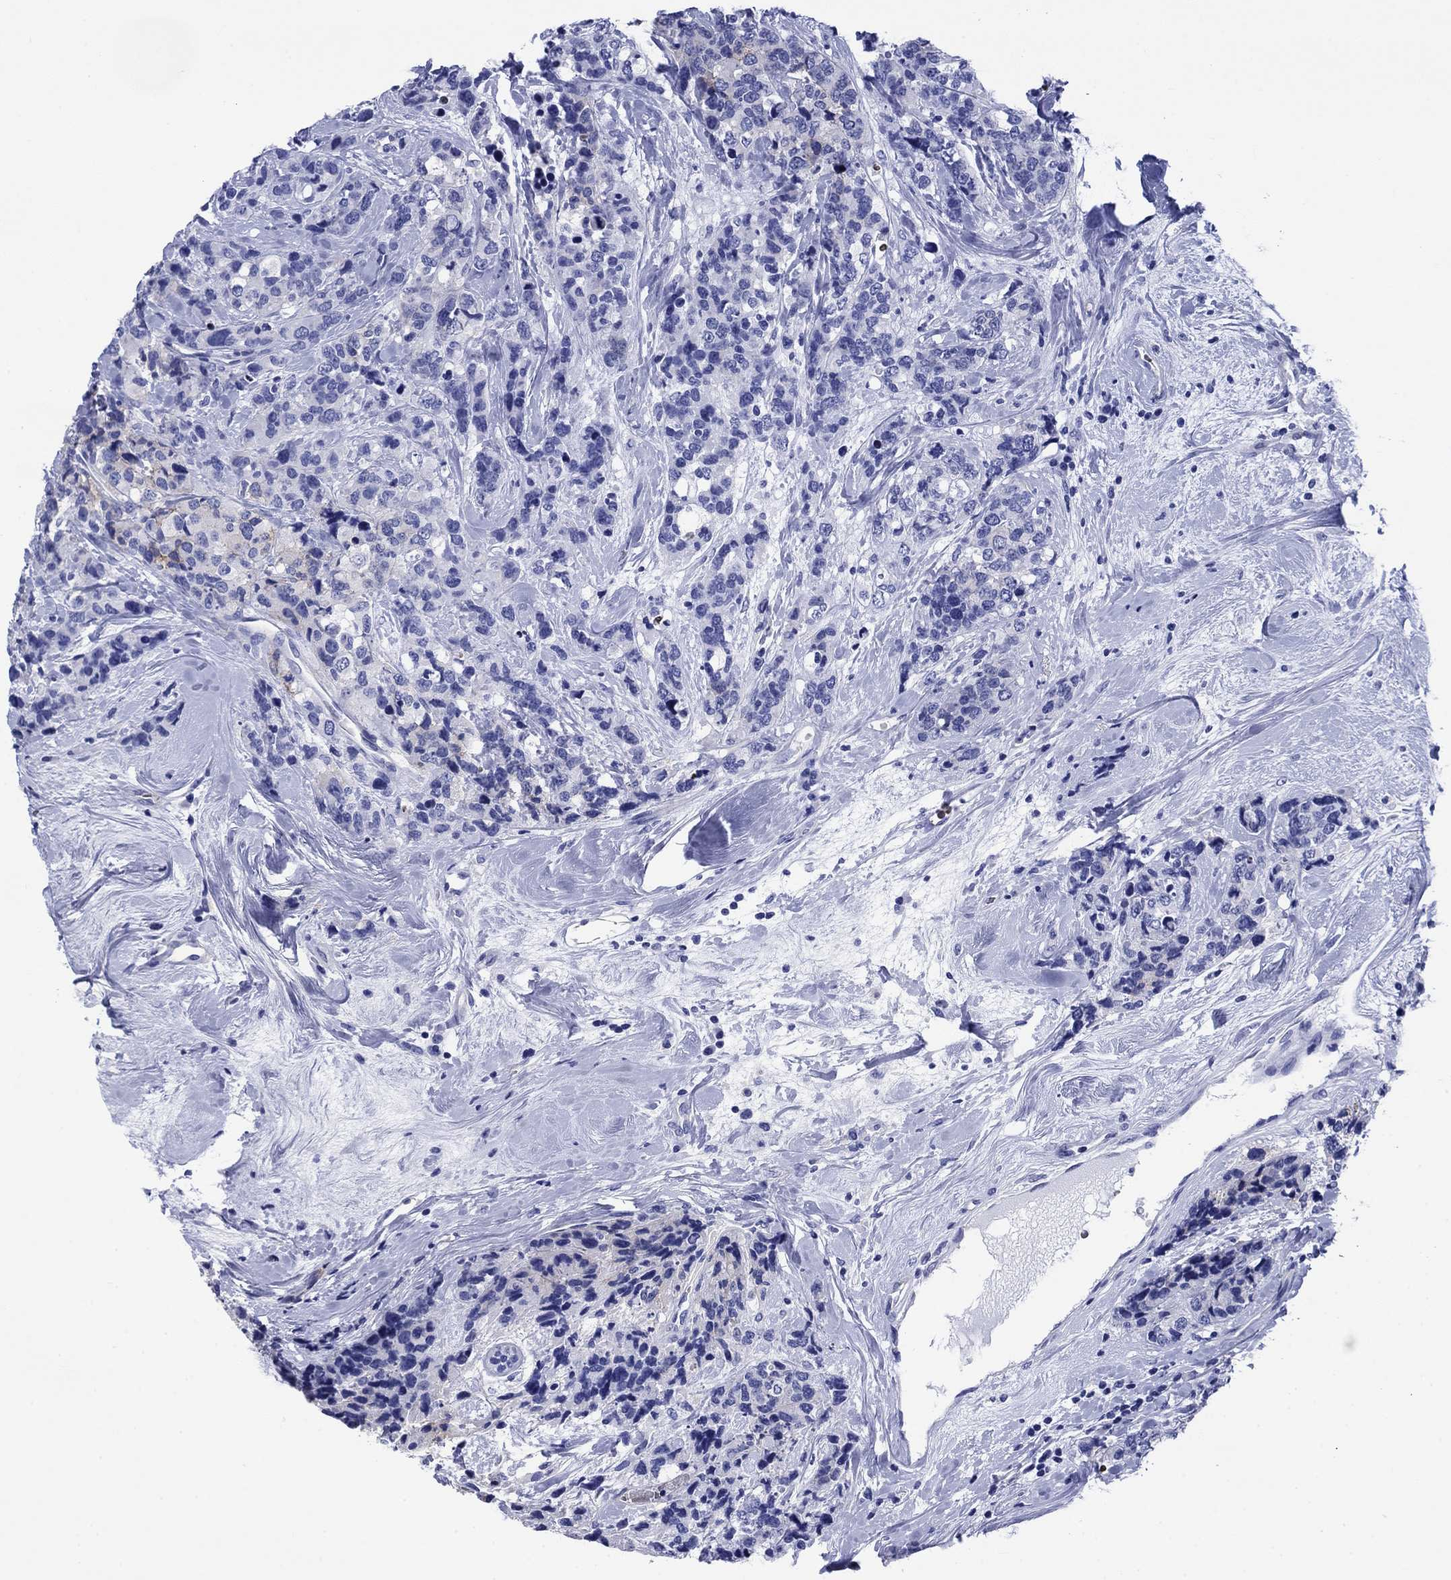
{"staining": {"intensity": "negative", "quantity": "none", "location": "none"}, "tissue": "breast cancer", "cell_type": "Tumor cells", "image_type": "cancer", "snomed": [{"axis": "morphology", "description": "Lobular carcinoma"}, {"axis": "topography", "description": "Breast"}], "caption": "Immunohistochemistry micrograph of neoplastic tissue: breast cancer (lobular carcinoma) stained with DAB (3,3'-diaminobenzidine) shows no significant protein expression in tumor cells.", "gene": "SLC1A2", "patient": {"sex": "female", "age": 59}}